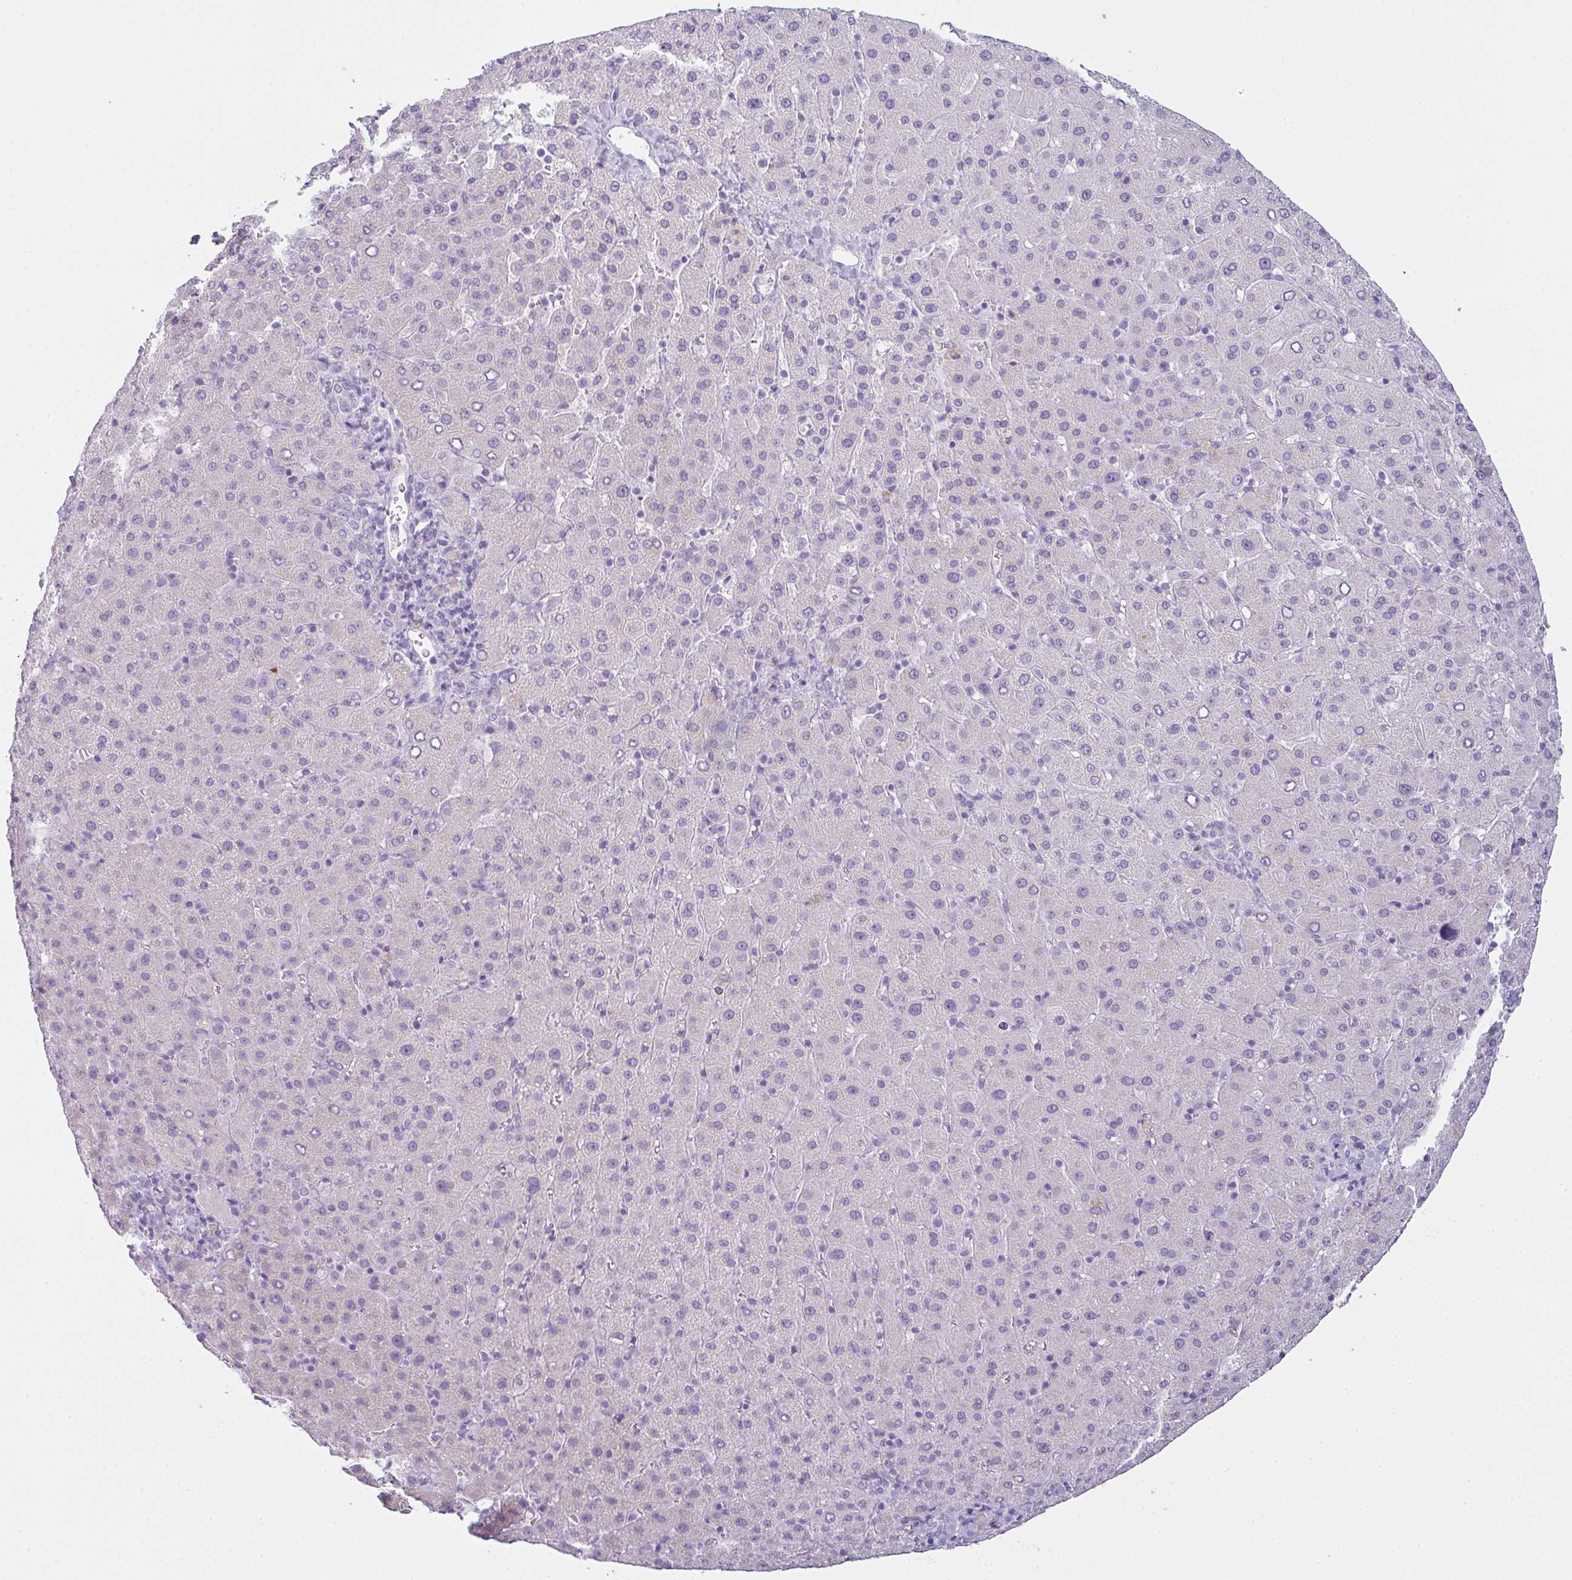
{"staining": {"intensity": "negative", "quantity": "none", "location": "none"}, "tissue": "liver cancer", "cell_type": "Tumor cells", "image_type": "cancer", "snomed": [{"axis": "morphology", "description": "Carcinoma, Hepatocellular, NOS"}, {"axis": "topography", "description": "Liver"}], "caption": "Immunohistochemistry (IHC) histopathology image of human liver cancer stained for a protein (brown), which exhibits no expression in tumor cells.", "gene": "COX7B", "patient": {"sex": "female", "age": 58}}